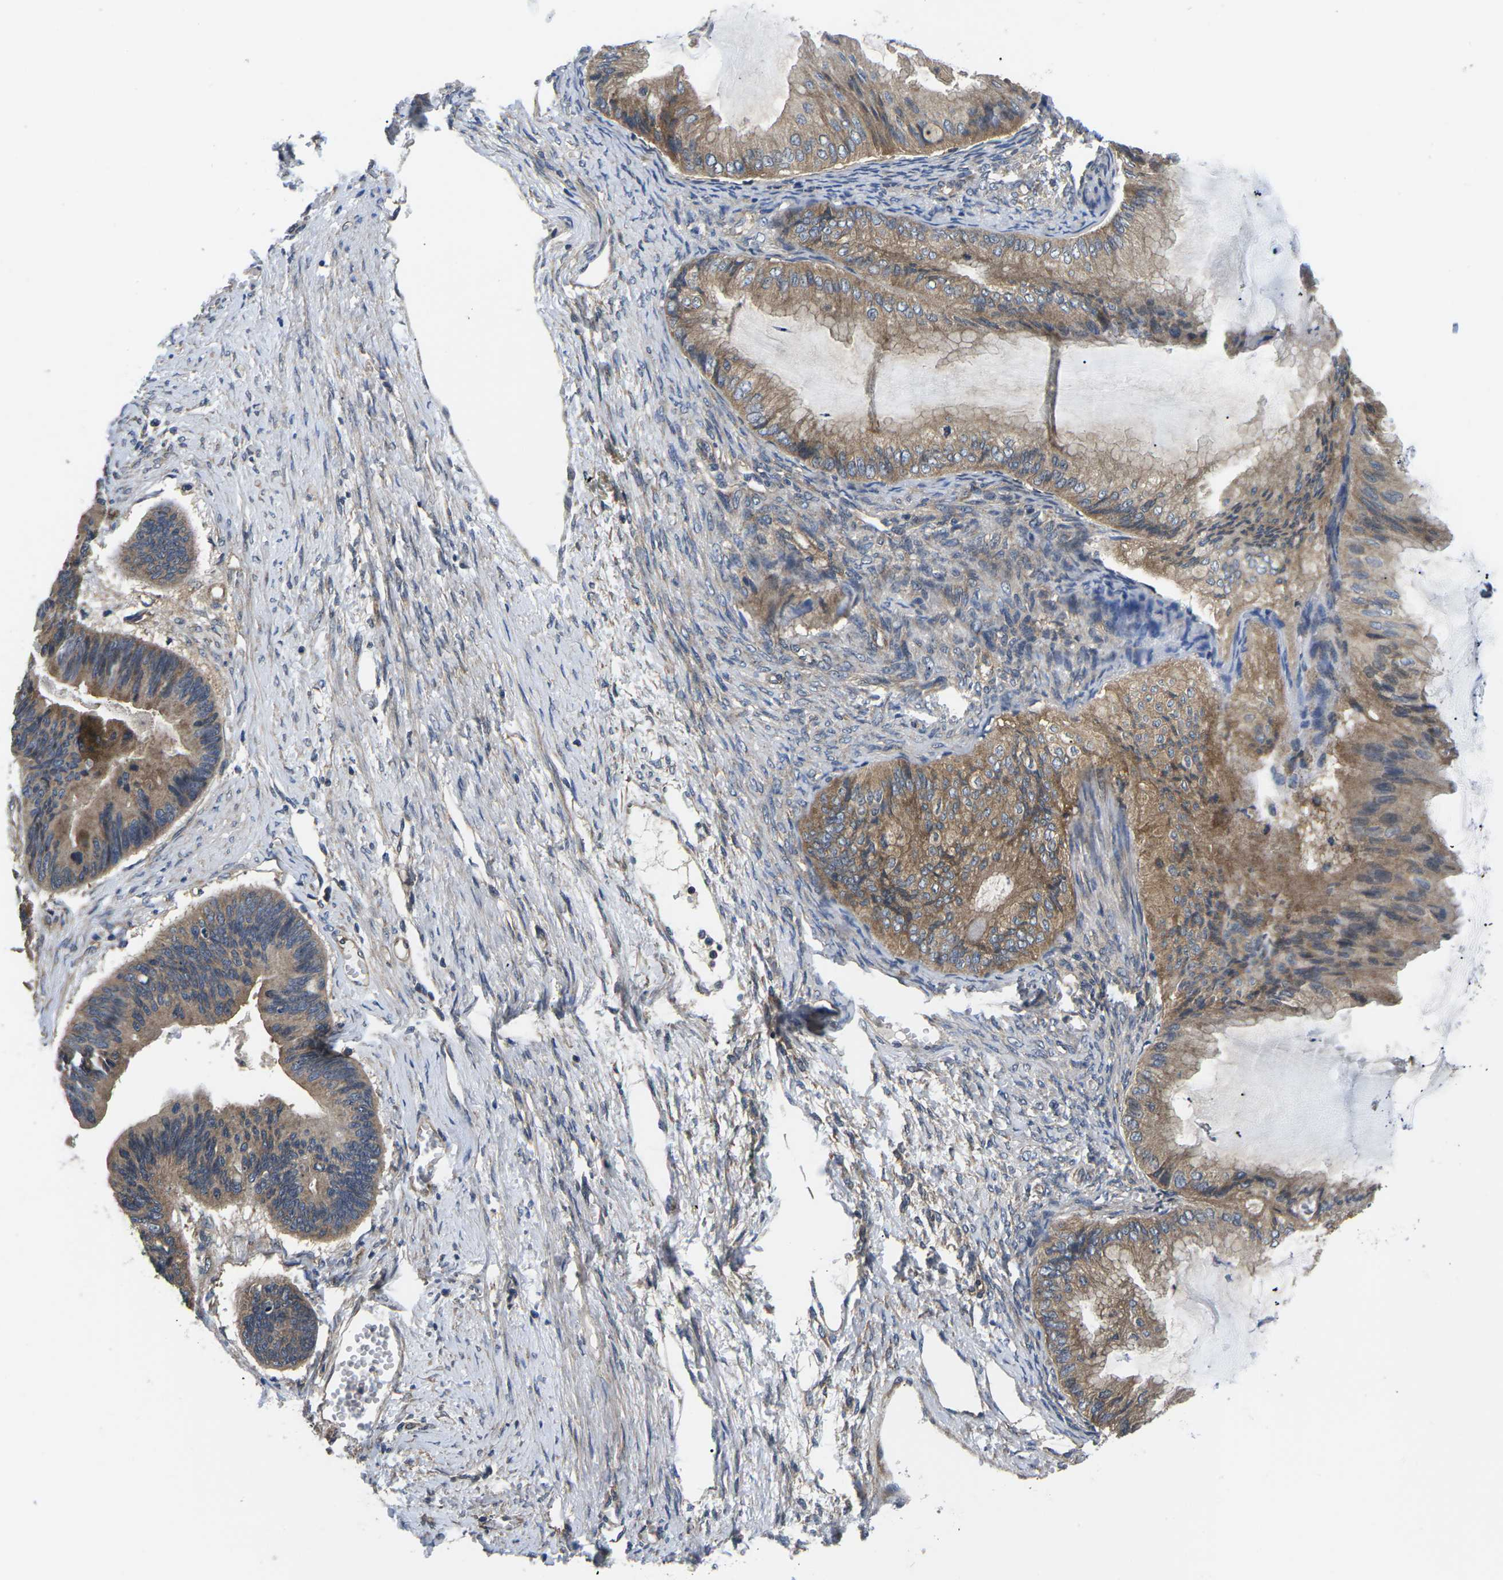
{"staining": {"intensity": "moderate", "quantity": ">75%", "location": "cytoplasmic/membranous"}, "tissue": "ovarian cancer", "cell_type": "Tumor cells", "image_type": "cancer", "snomed": [{"axis": "morphology", "description": "Cystadenocarcinoma, mucinous, NOS"}, {"axis": "topography", "description": "Ovary"}], "caption": "A medium amount of moderate cytoplasmic/membranous positivity is present in about >75% of tumor cells in mucinous cystadenocarcinoma (ovarian) tissue. The staining is performed using DAB brown chromogen to label protein expression. The nuclei are counter-stained blue using hematoxylin.", "gene": "GSK3B", "patient": {"sex": "female", "age": 61}}